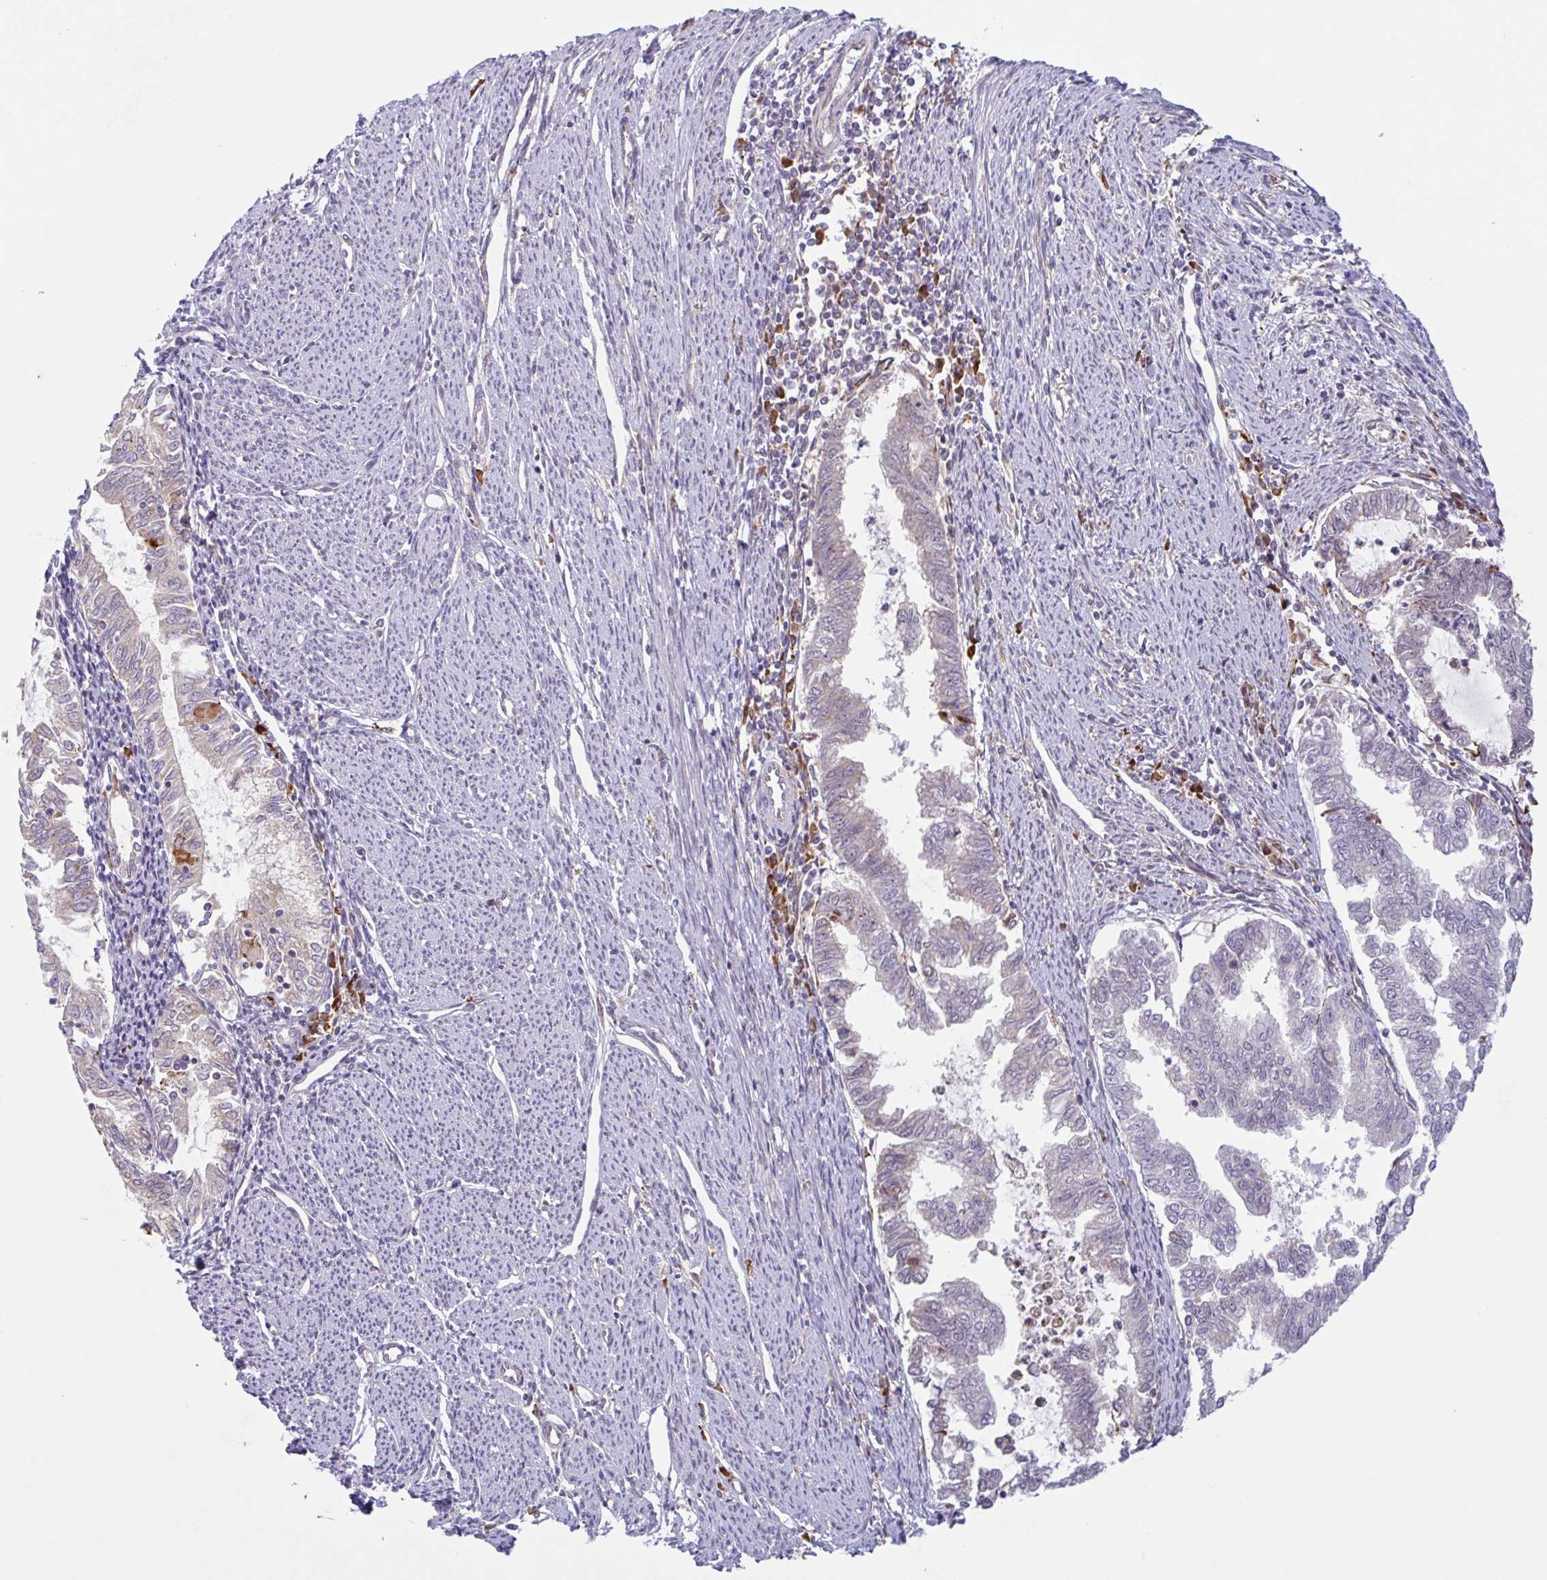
{"staining": {"intensity": "moderate", "quantity": "<25%", "location": "cytoplasmic/membranous"}, "tissue": "endometrial cancer", "cell_type": "Tumor cells", "image_type": "cancer", "snomed": [{"axis": "morphology", "description": "Adenocarcinoma, NOS"}, {"axis": "topography", "description": "Endometrium"}], "caption": "Protein expression analysis of human endometrial cancer (adenocarcinoma) reveals moderate cytoplasmic/membranous positivity in about <25% of tumor cells.", "gene": "RIT1", "patient": {"sex": "female", "age": 79}}